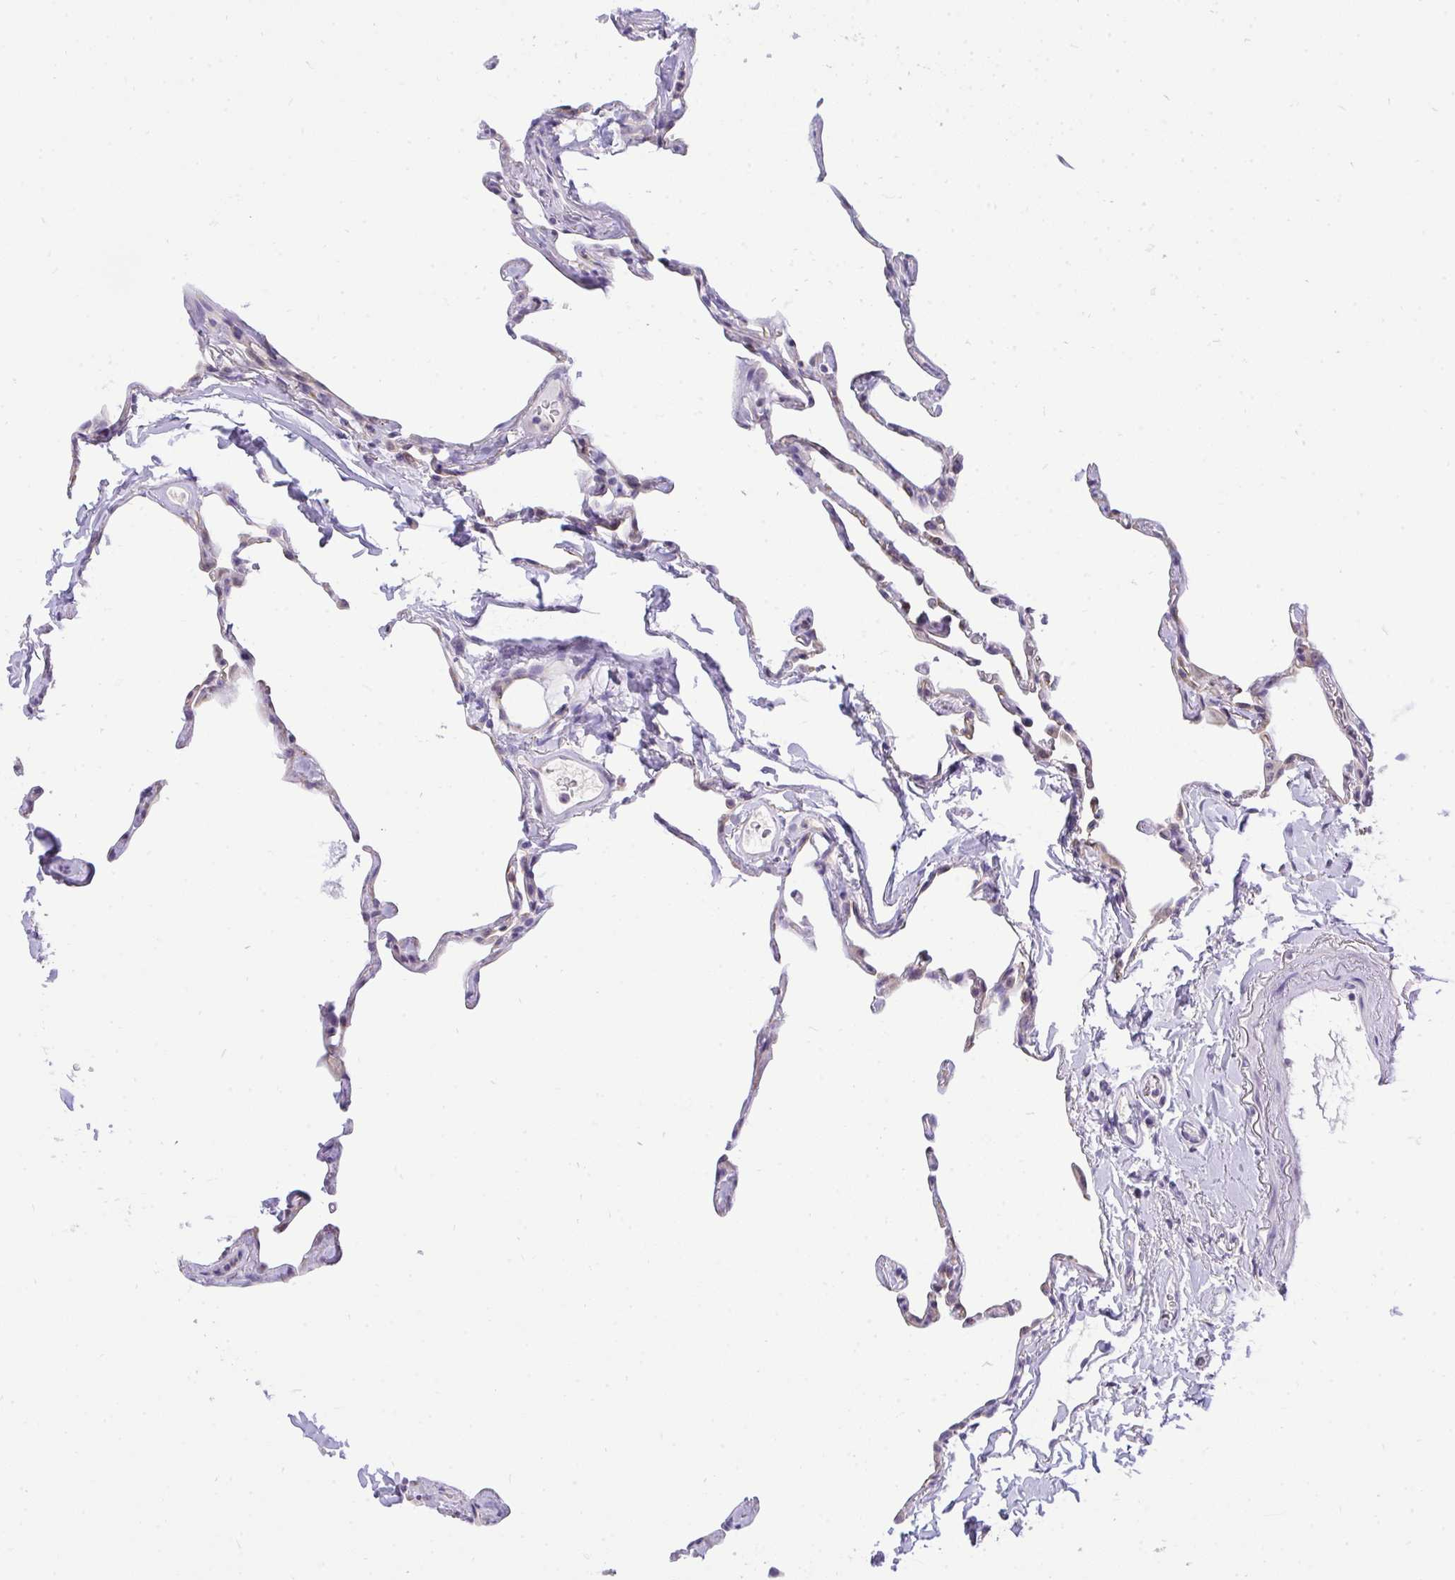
{"staining": {"intensity": "weak", "quantity": "<25%", "location": "cytoplasmic/membranous"}, "tissue": "lung", "cell_type": "Alveolar cells", "image_type": "normal", "snomed": [{"axis": "morphology", "description": "Normal tissue, NOS"}, {"axis": "topography", "description": "Lung"}], "caption": "Histopathology image shows no protein expression in alveolar cells of benign lung. (DAB immunohistochemistry (IHC) with hematoxylin counter stain).", "gene": "VGLL3", "patient": {"sex": "male", "age": 65}}